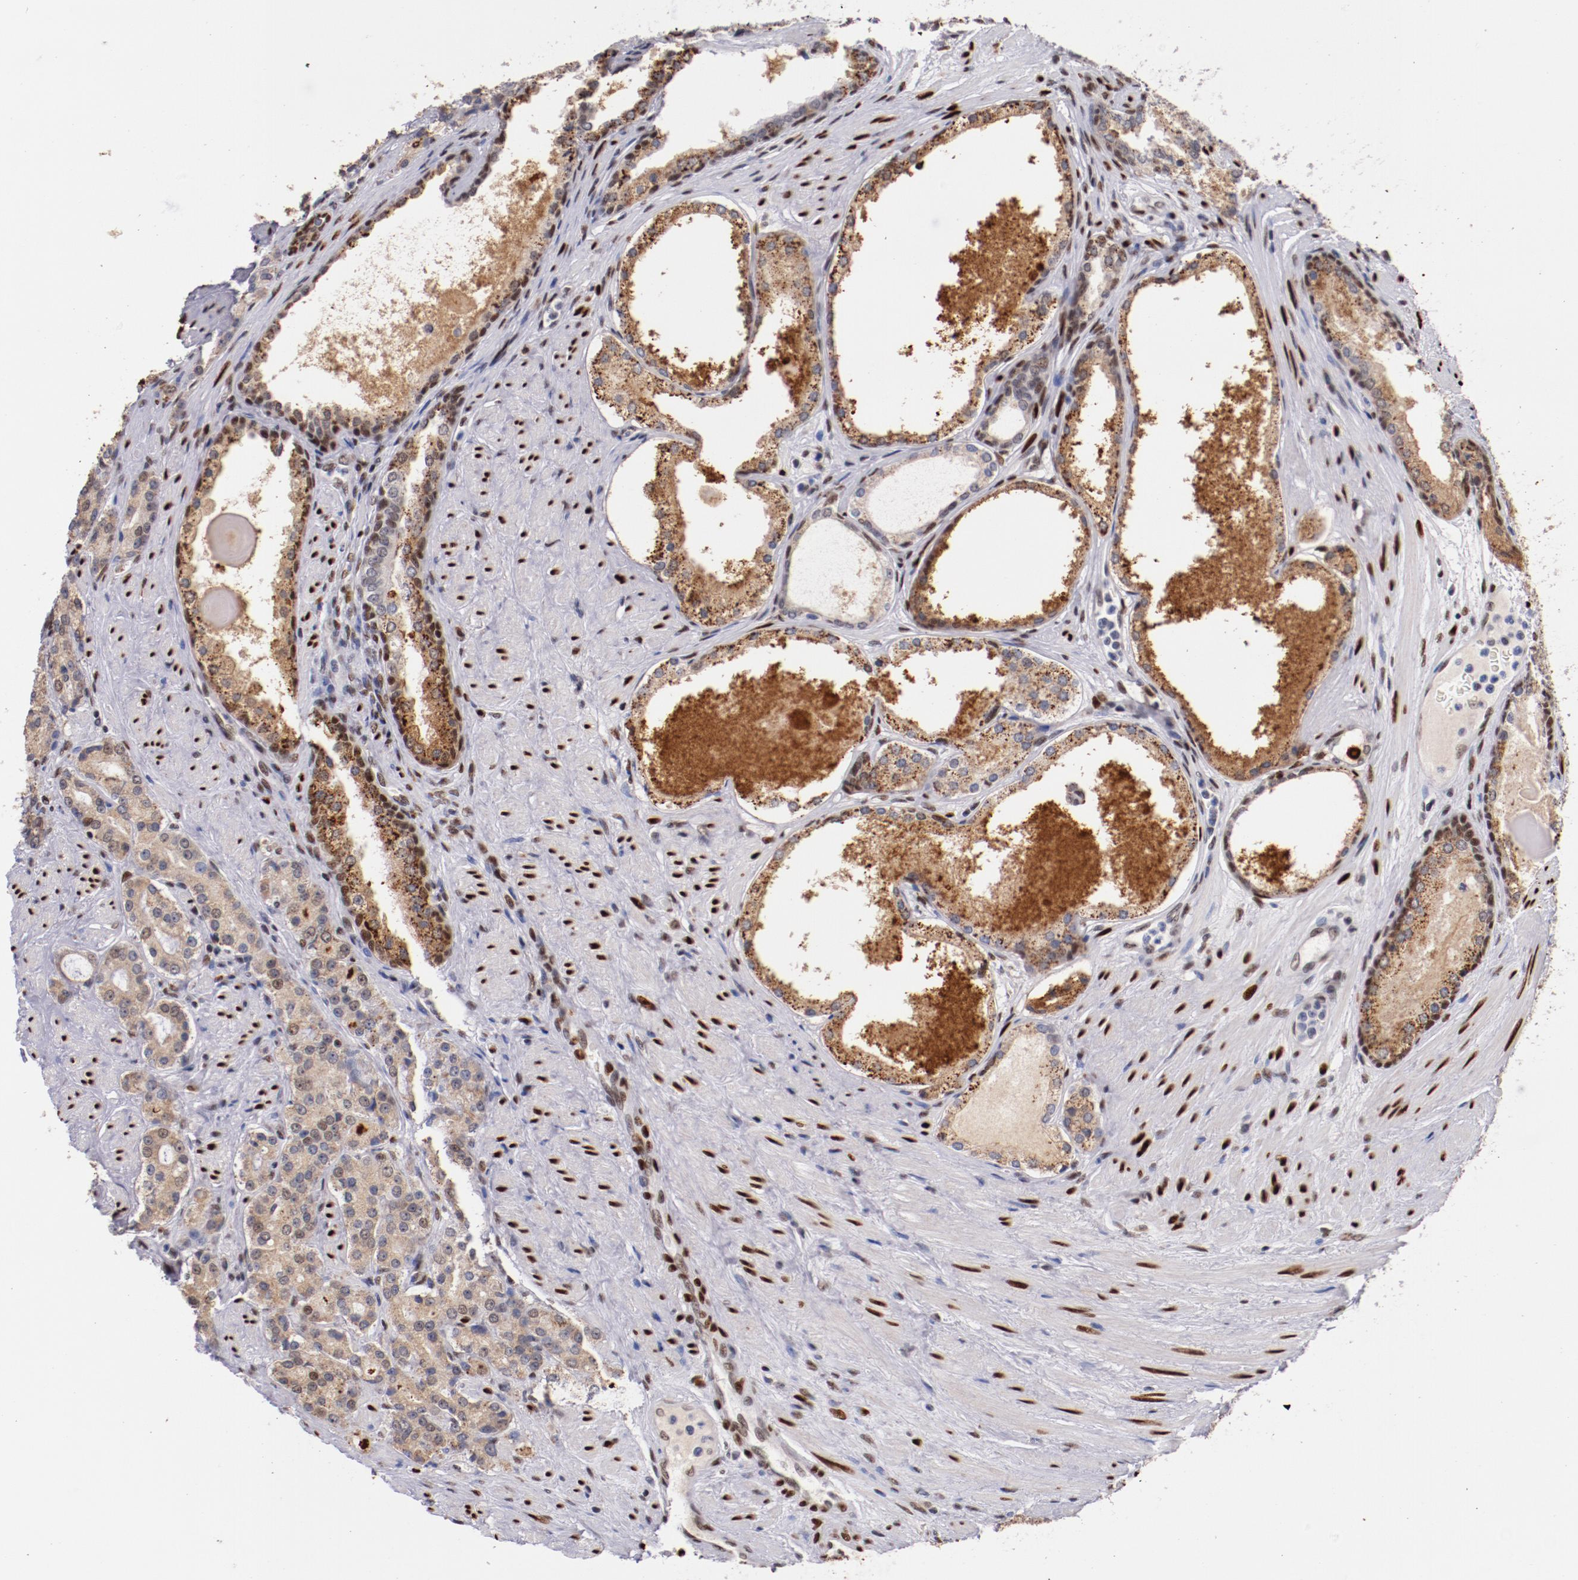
{"staining": {"intensity": "weak", "quantity": ">75%", "location": "cytoplasmic/membranous"}, "tissue": "prostate cancer", "cell_type": "Tumor cells", "image_type": "cancer", "snomed": [{"axis": "morphology", "description": "Adenocarcinoma, Medium grade"}, {"axis": "topography", "description": "Prostate"}], "caption": "Human prostate medium-grade adenocarcinoma stained with a brown dye demonstrates weak cytoplasmic/membranous positive positivity in approximately >75% of tumor cells.", "gene": "SRF", "patient": {"sex": "male", "age": 72}}